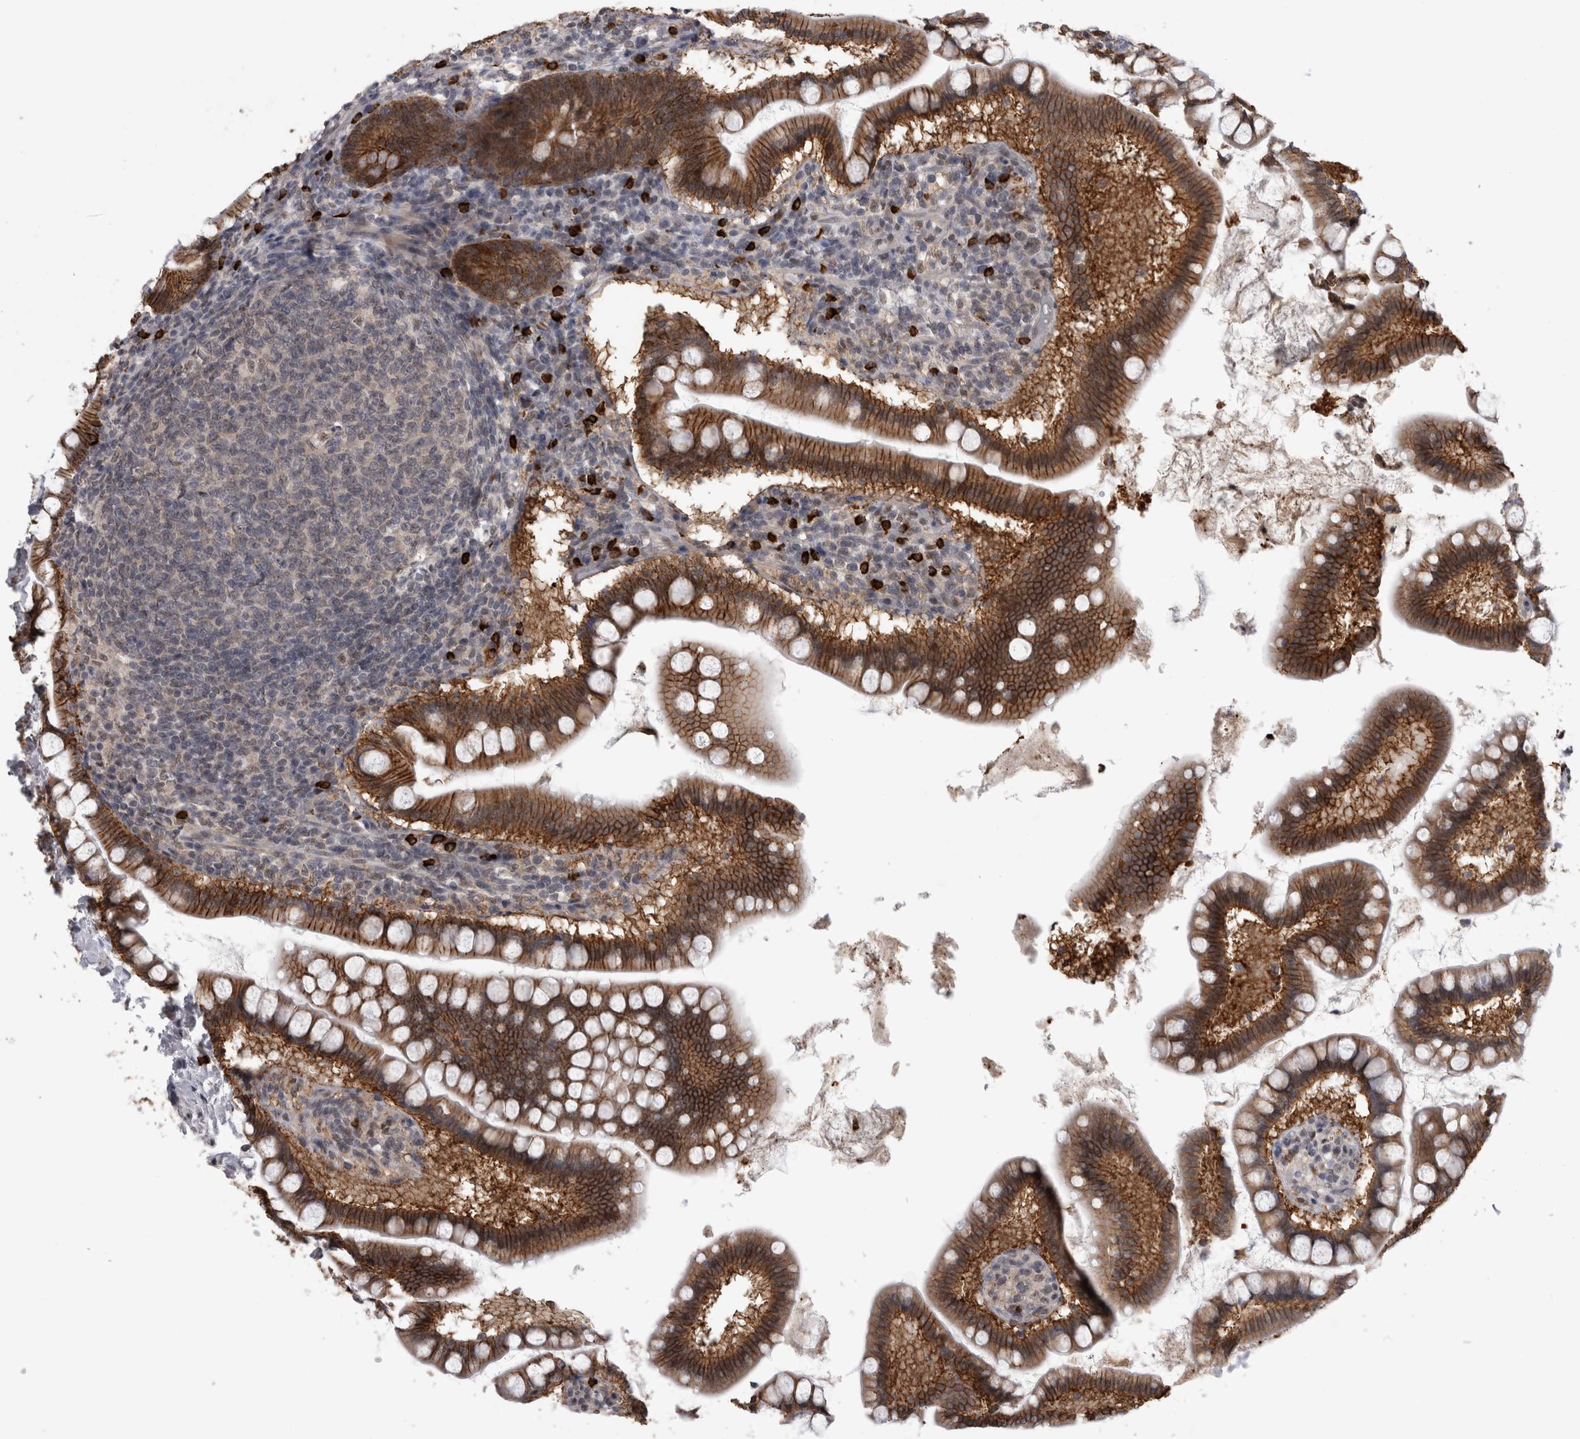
{"staining": {"intensity": "strong", "quantity": ">75%", "location": "cytoplasmic/membranous"}, "tissue": "small intestine", "cell_type": "Glandular cells", "image_type": "normal", "snomed": [{"axis": "morphology", "description": "Normal tissue, NOS"}, {"axis": "topography", "description": "Small intestine"}], "caption": "A micrograph of small intestine stained for a protein demonstrates strong cytoplasmic/membranous brown staining in glandular cells.", "gene": "PEBP4", "patient": {"sex": "female", "age": 84}}